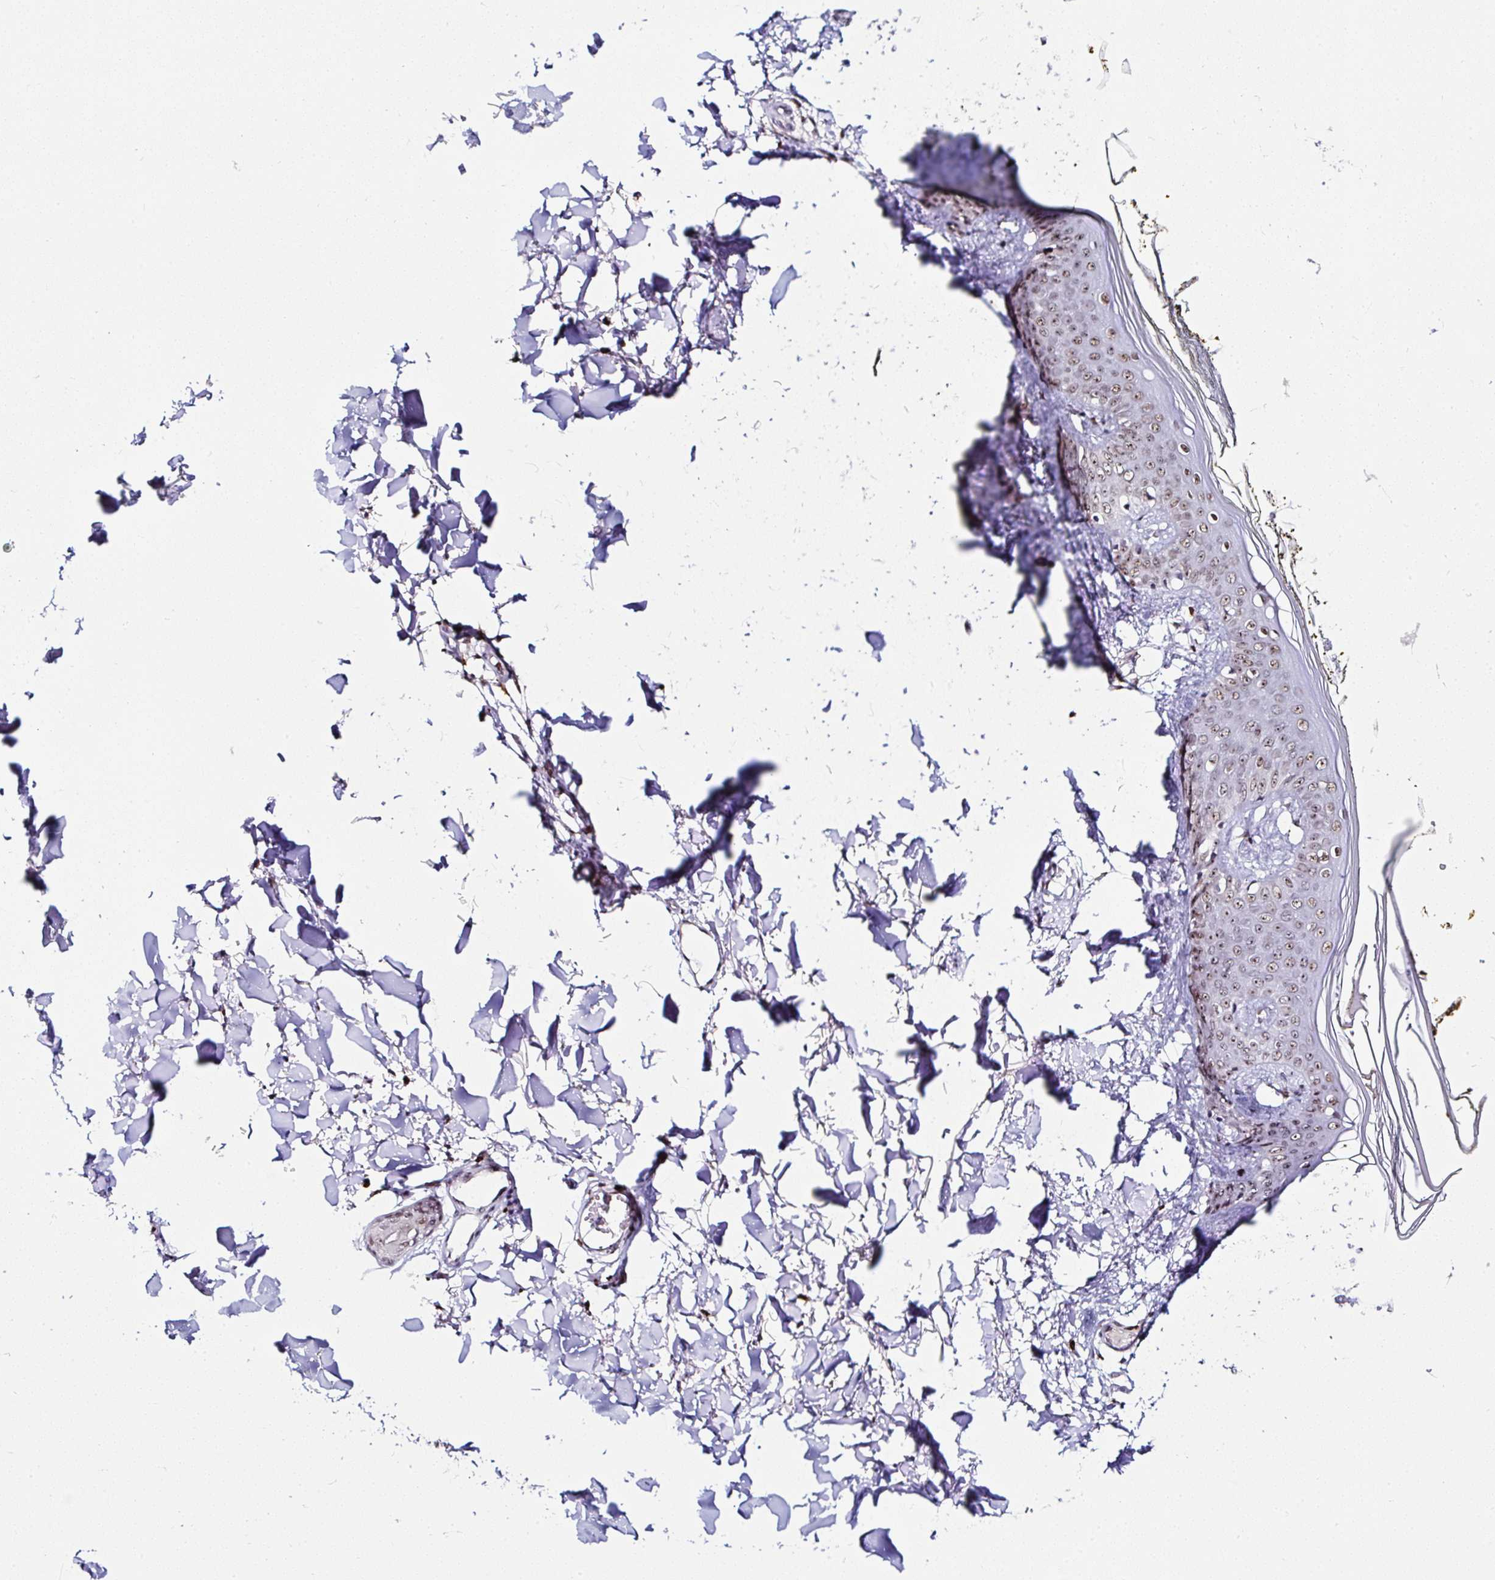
{"staining": {"intensity": "moderate", "quantity": ">75%", "location": "nuclear"}, "tissue": "skin", "cell_type": "Fibroblasts", "image_type": "normal", "snomed": [{"axis": "morphology", "description": "Normal tissue, NOS"}, {"axis": "topography", "description": "Skin"}], "caption": "Skin stained for a protein displays moderate nuclear positivity in fibroblasts.", "gene": "PTPN2", "patient": {"sex": "female", "age": 34}}